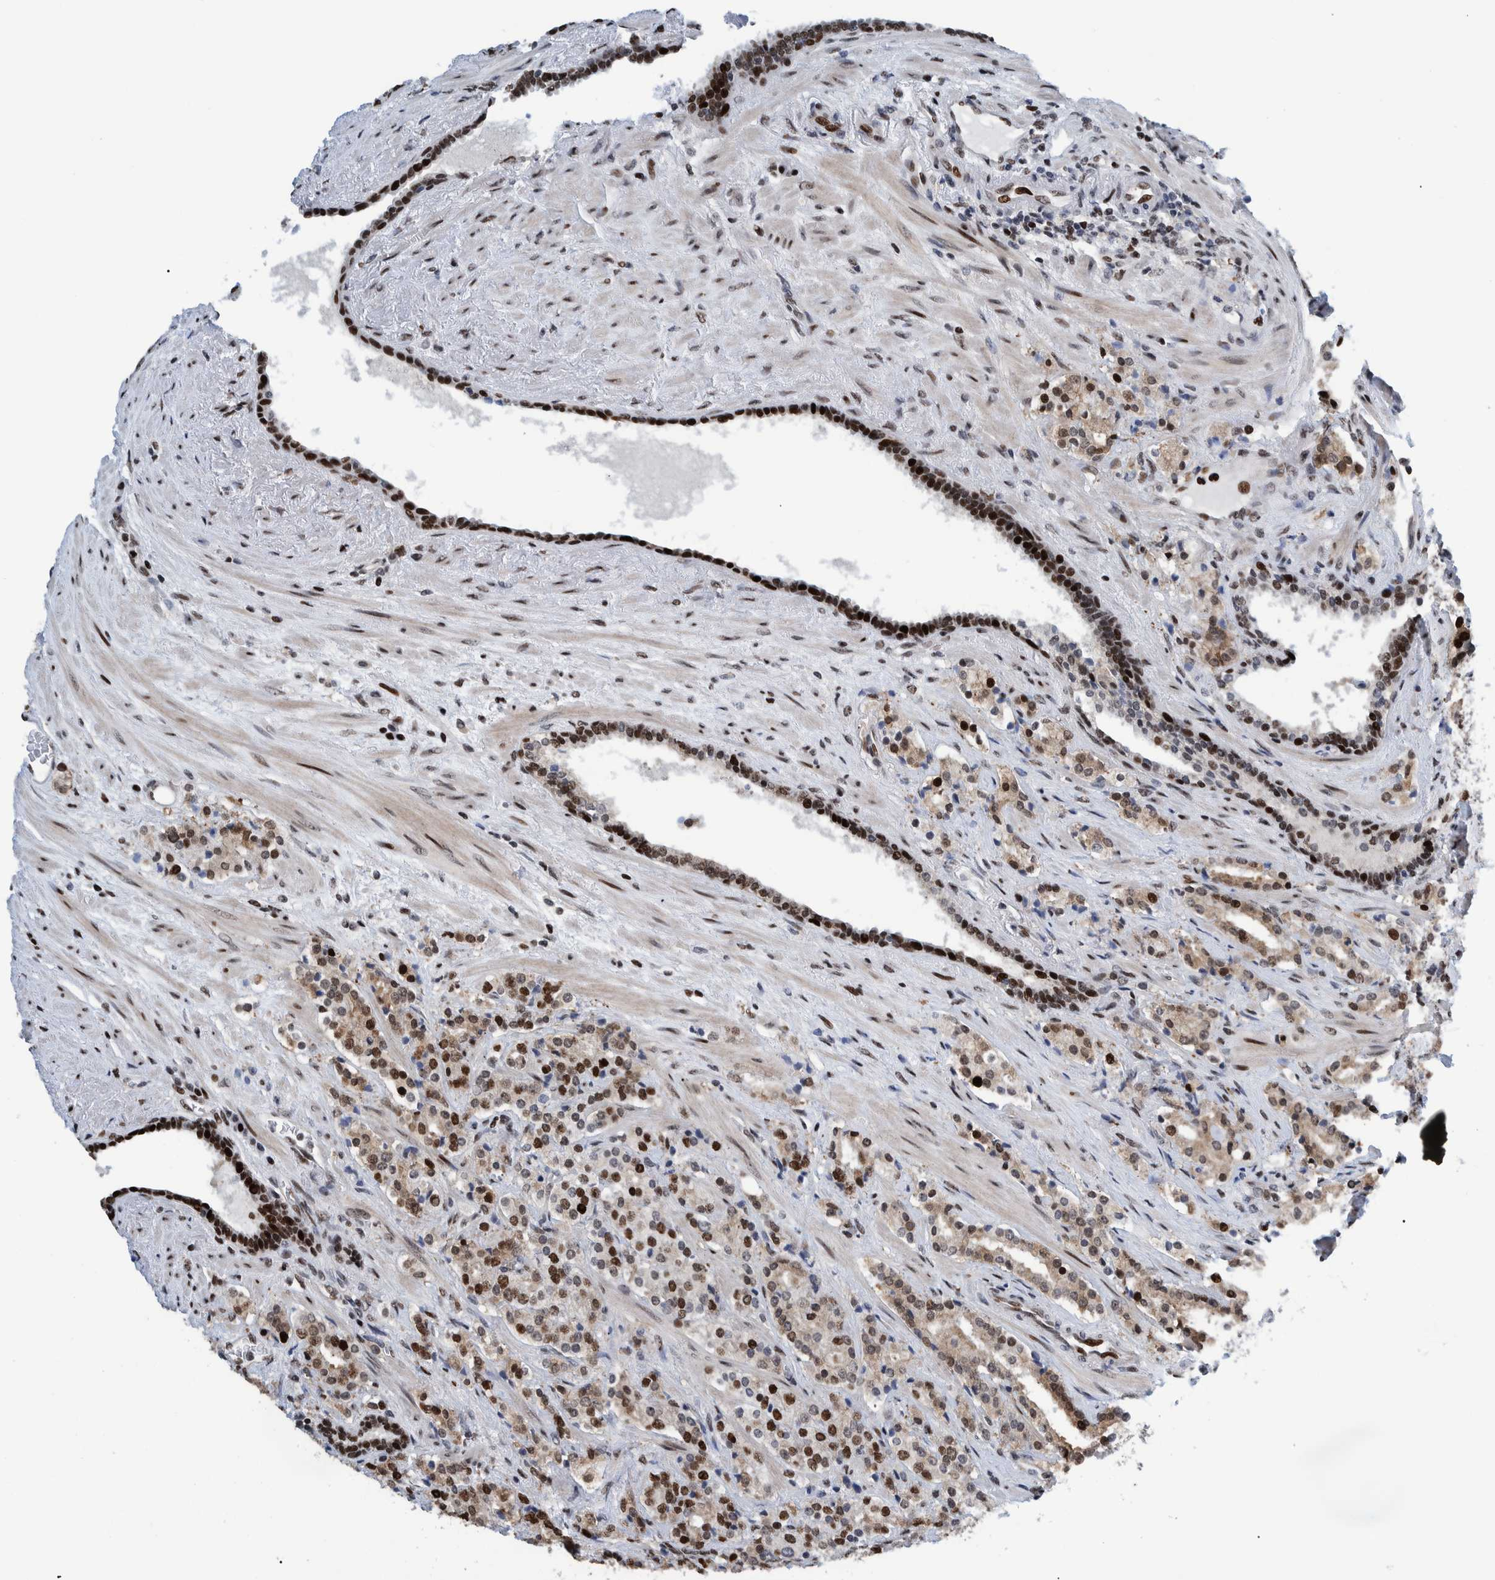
{"staining": {"intensity": "strong", "quantity": "25%-75%", "location": "nuclear"}, "tissue": "prostate cancer", "cell_type": "Tumor cells", "image_type": "cancer", "snomed": [{"axis": "morphology", "description": "Adenocarcinoma, High grade"}, {"axis": "topography", "description": "Prostate"}], "caption": "The immunohistochemical stain highlights strong nuclear expression in tumor cells of prostate cancer tissue. (IHC, brightfield microscopy, high magnification).", "gene": "HEATR9", "patient": {"sex": "male", "age": 71}}